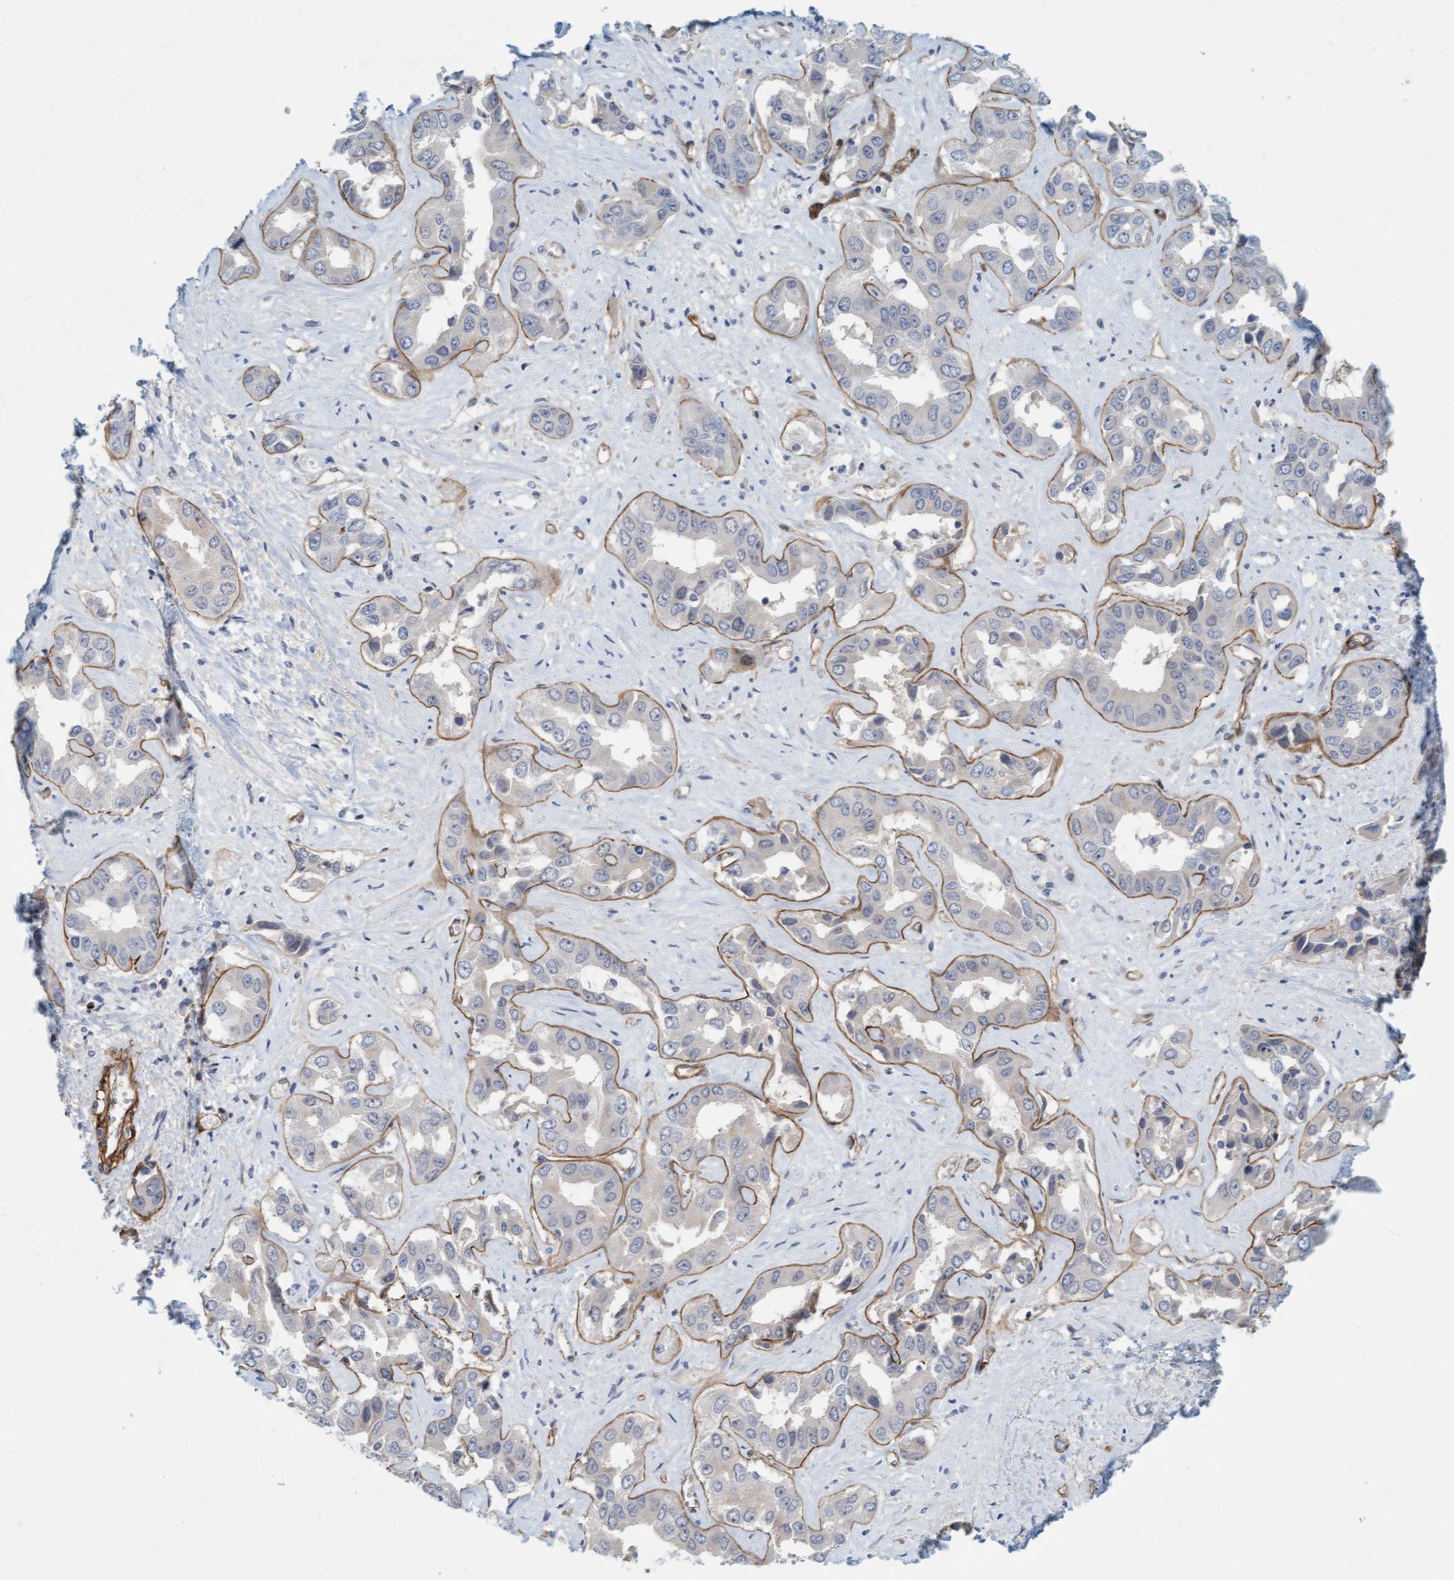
{"staining": {"intensity": "moderate", "quantity": ">75%", "location": "cytoplasmic/membranous"}, "tissue": "liver cancer", "cell_type": "Tumor cells", "image_type": "cancer", "snomed": [{"axis": "morphology", "description": "Cholangiocarcinoma"}, {"axis": "topography", "description": "Liver"}], "caption": "IHC image of human liver cancer stained for a protein (brown), which reveals medium levels of moderate cytoplasmic/membranous positivity in about >75% of tumor cells.", "gene": "TSTD2", "patient": {"sex": "female", "age": 52}}